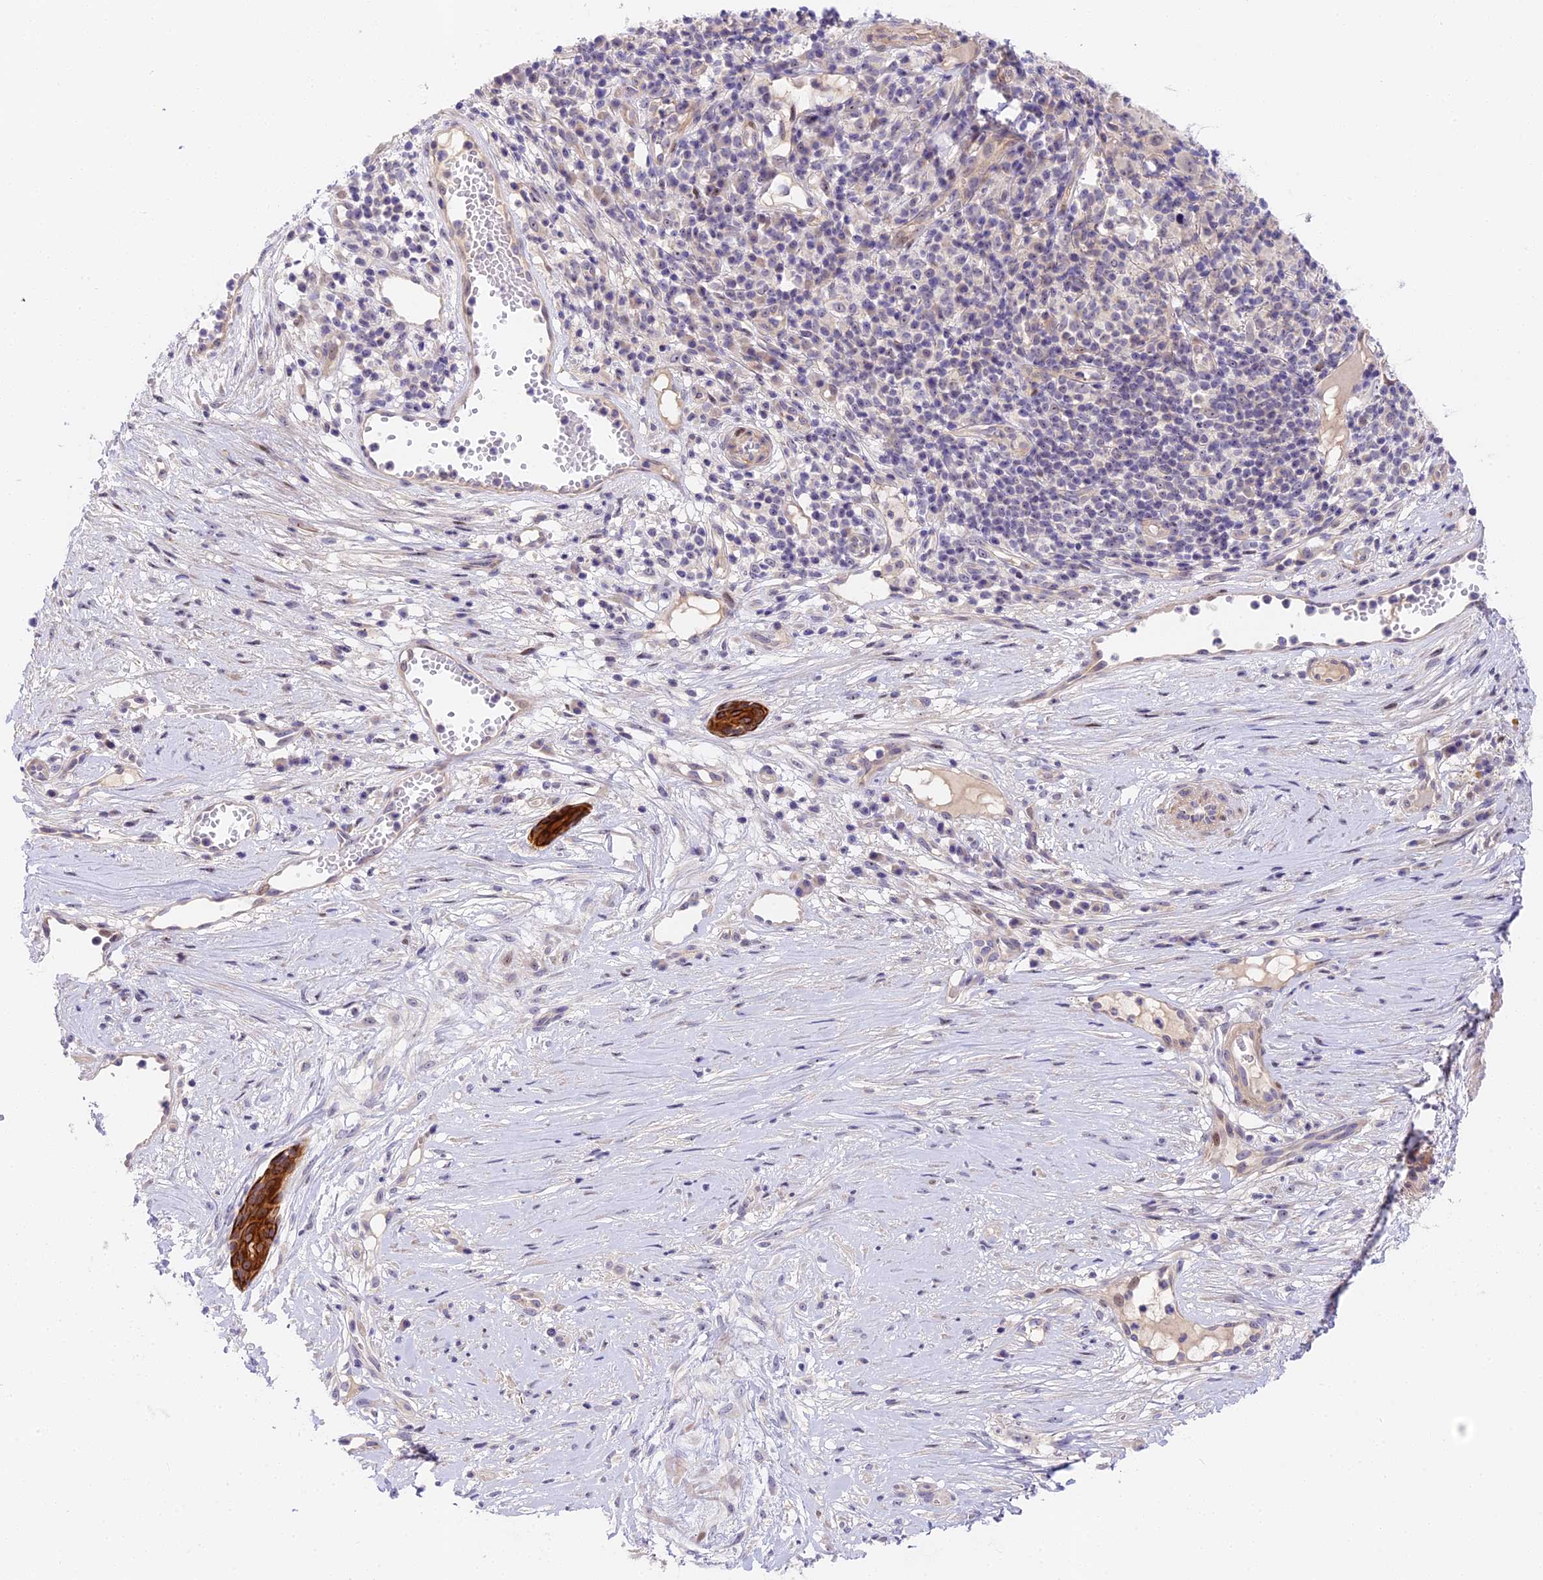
{"staining": {"intensity": "weak", "quantity": "<25%", "location": "cytoplasmic/membranous,nuclear"}, "tissue": "melanoma", "cell_type": "Tumor cells", "image_type": "cancer", "snomed": [{"axis": "morphology", "description": "Malignant melanoma, NOS"}, {"axis": "topography", "description": "Skin"}], "caption": "DAB (3,3'-diaminobenzidine) immunohistochemical staining of melanoma displays no significant staining in tumor cells. The staining was performed using DAB (3,3'-diaminobenzidine) to visualize the protein expression in brown, while the nuclei were stained in blue with hematoxylin (Magnification: 20x).", "gene": "MIDN", "patient": {"sex": "male", "age": 73}}